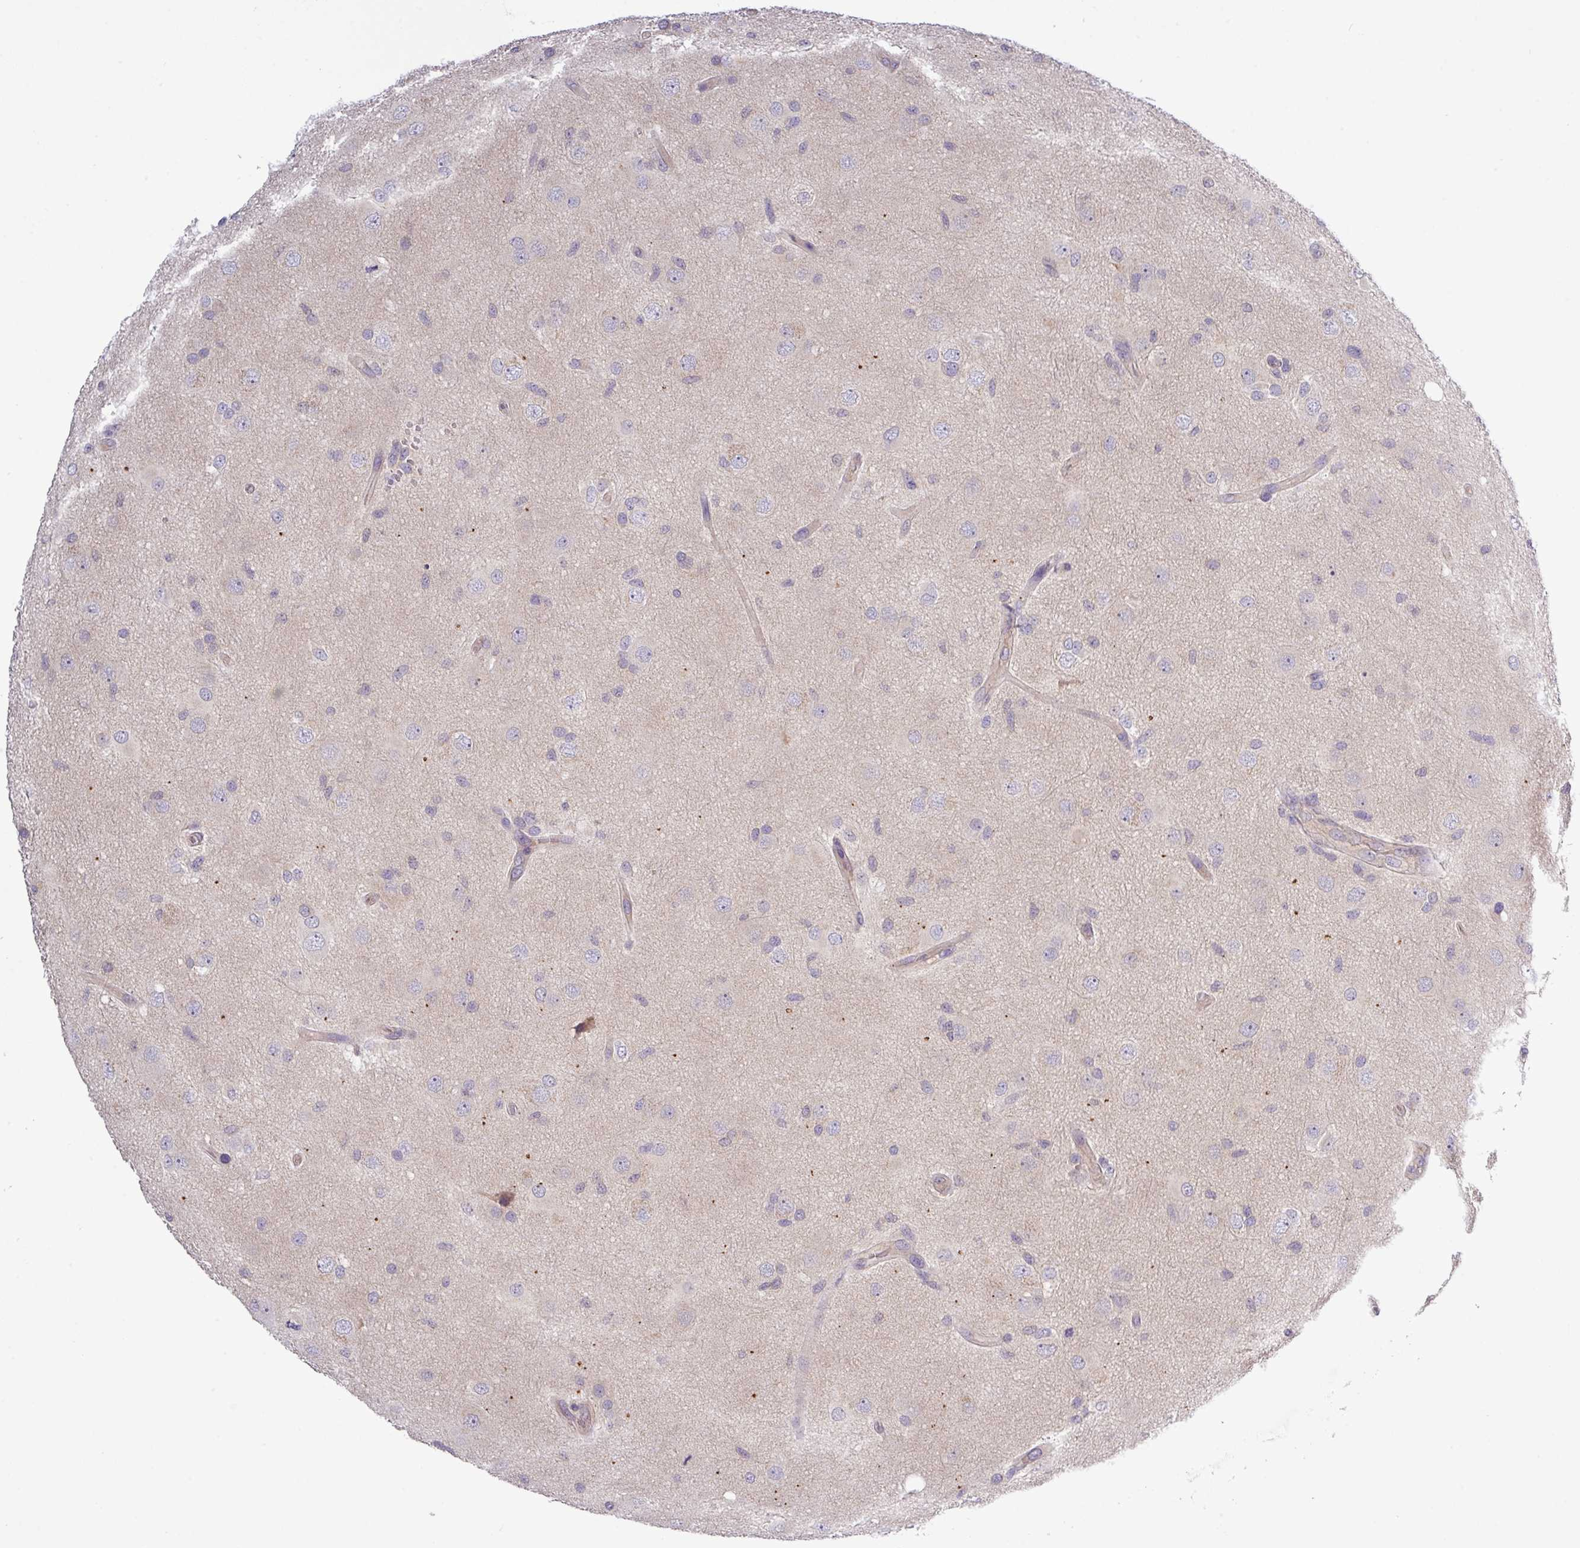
{"staining": {"intensity": "negative", "quantity": "none", "location": "none"}, "tissue": "glioma", "cell_type": "Tumor cells", "image_type": "cancer", "snomed": [{"axis": "morphology", "description": "Glioma, malignant, High grade"}, {"axis": "topography", "description": "Brain"}], "caption": "DAB immunohistochemical staining of glioma displays no significant positivity in tumor cells.", "gene": "TMEM62", "patient": {"sex": "male", "age": 53}}